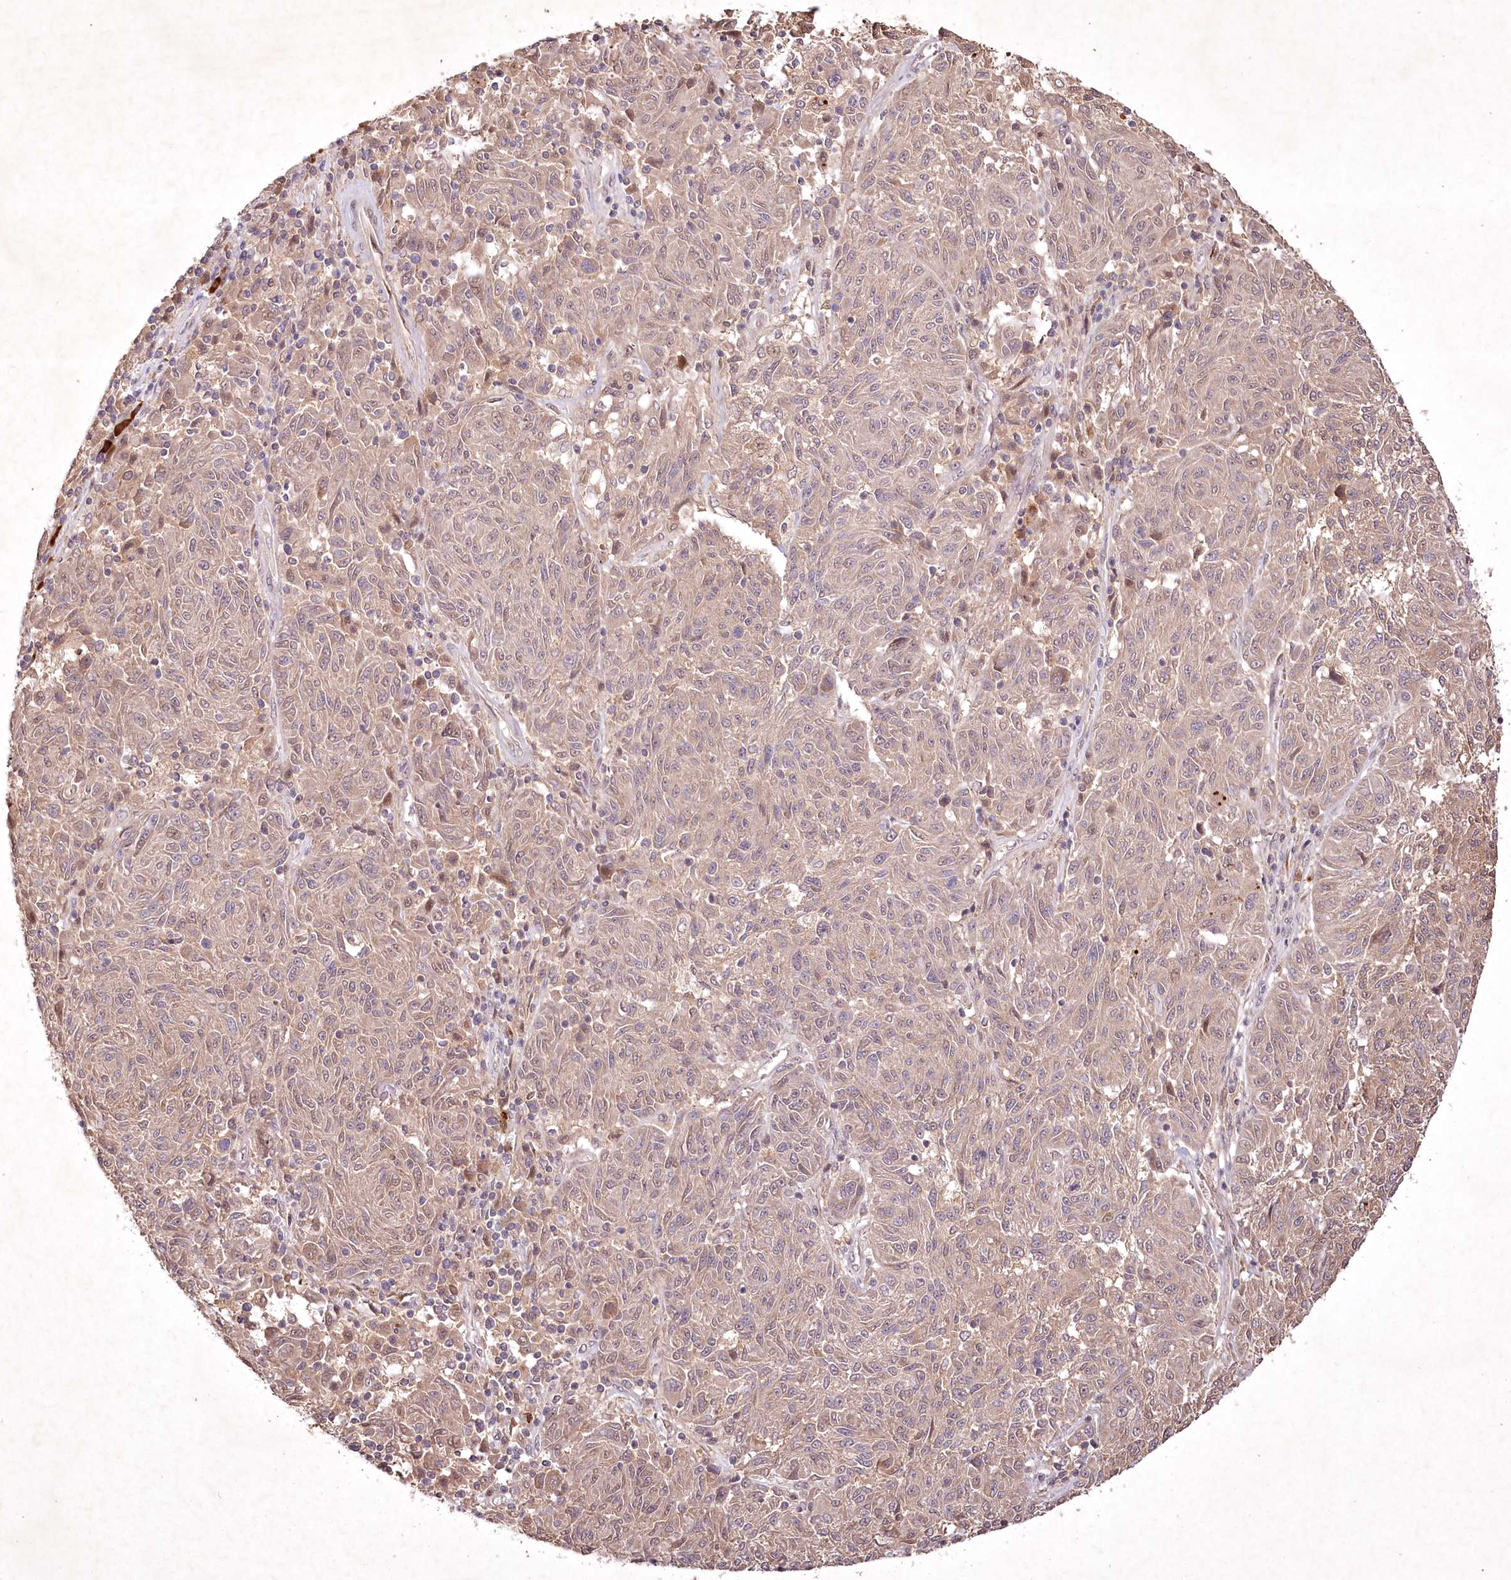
{"staining": {"intensity": "weak", "quantity": ">75%", "location": "cytoplasmic/membranous"}, "tissue": "melanoma", "cell_type": "Tumor cells", "image_type": "cancer", "snomed": [{"axis": "morphology", "description": "Malignant melanoma, NOS"}, {"axis": "topography", "description": "Skin"}], "caption": "Protein staining of melanoma tissue displays weak cytoplasmic/membranous positivity in approximately >75% of tumor cells.", "gene": "IRAK1BP1", "patient": {"sex": "male", "age": 53}}